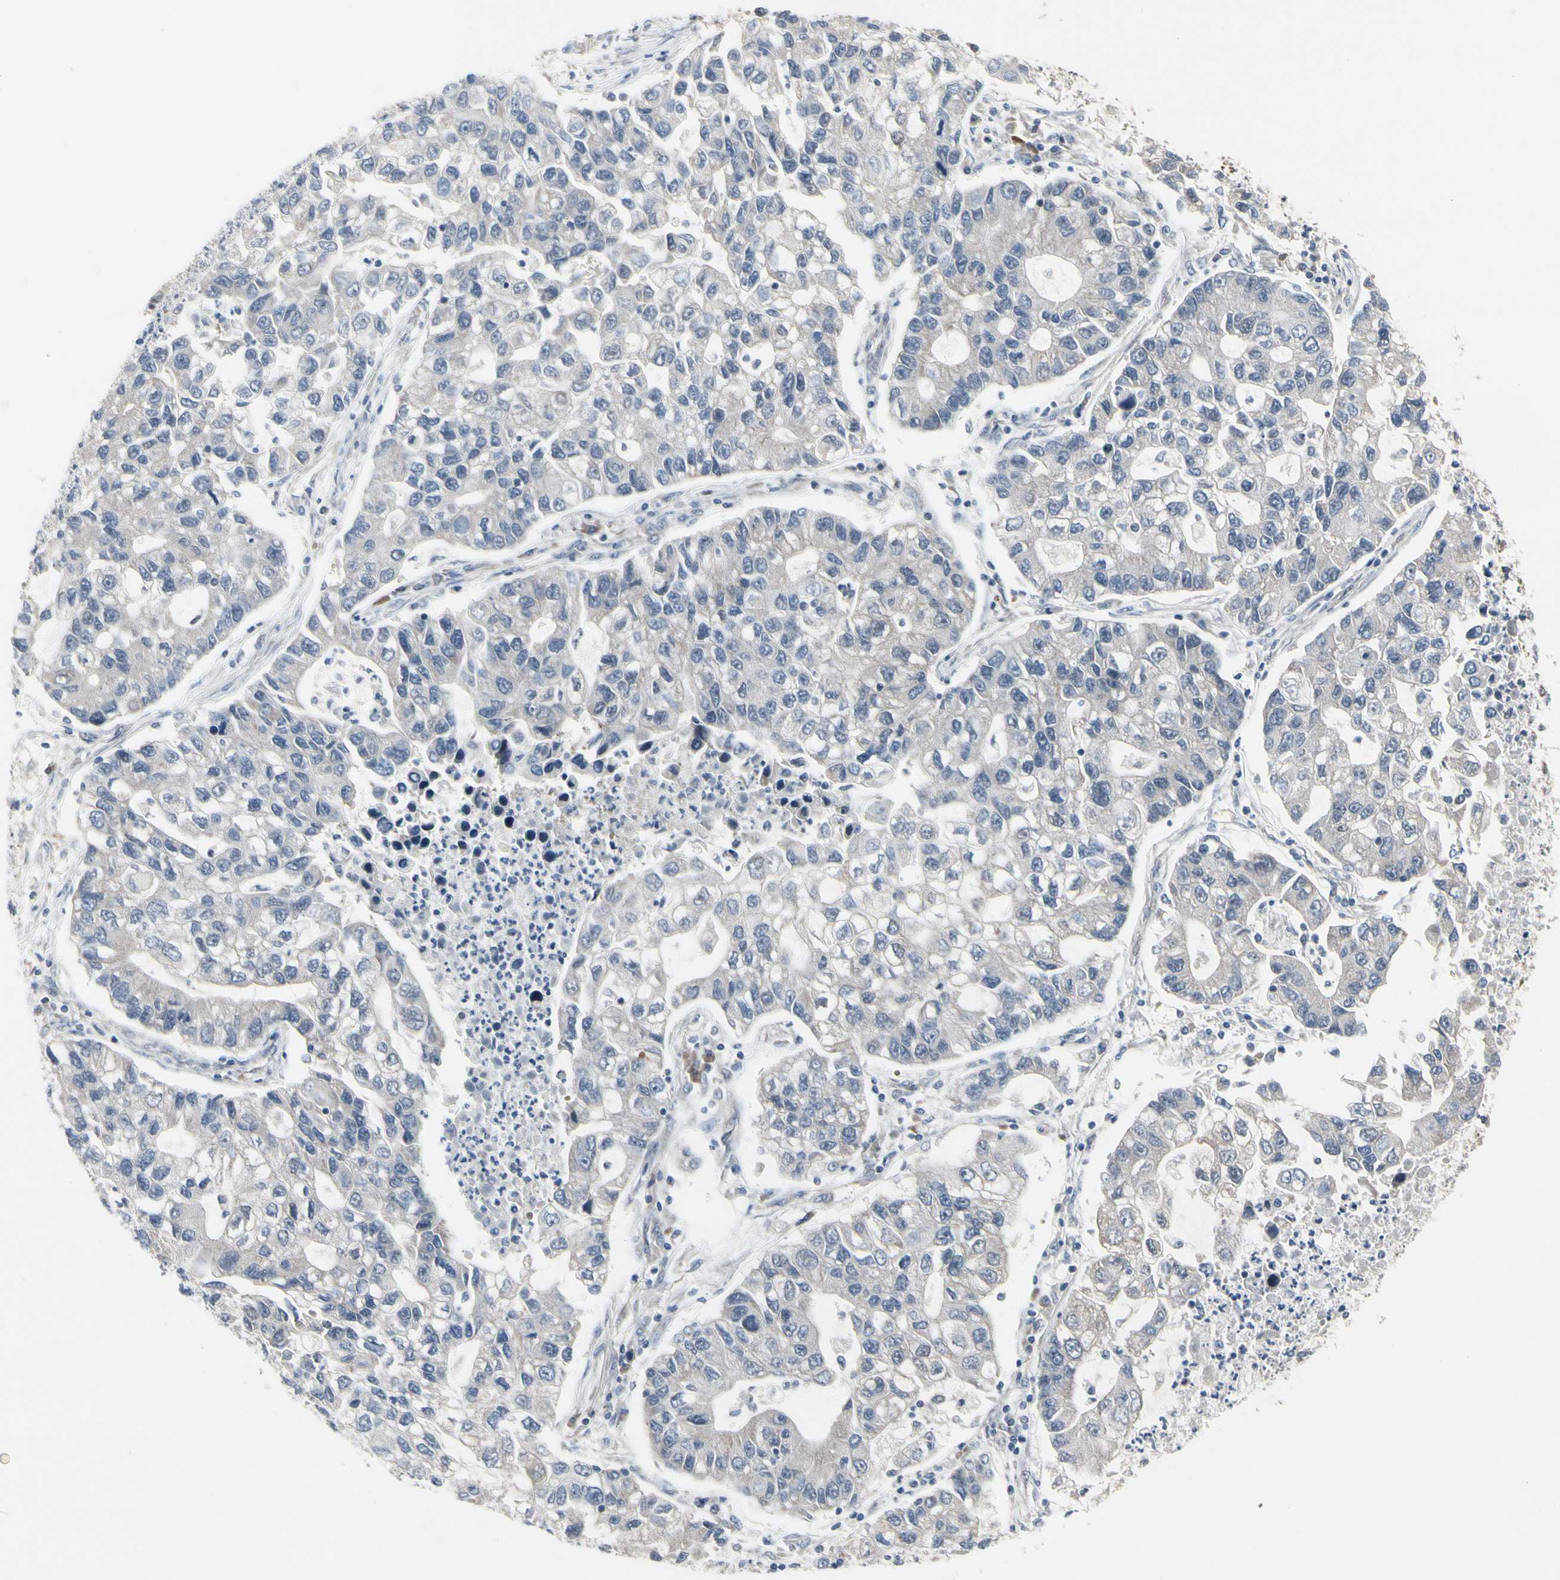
{"staining": {"intensity": "negative", "quantity": "none", "location": "none"}, "tissue": "lung cancer", "cell_type": "Tumor cells", "image_type": "cancer", "snomed": [{"axis": "morphology", "description": "Adenocarcinoma, NOS"}, {"axis": "topography", "description": "Lung"}], "caption": "This is an immunohistochemistry (IHC) histopathology image of human lung cancer. There is no positivity in tumor cells.", "gene": "CDK5", "patient": {"sex": "female", "age": 51}}